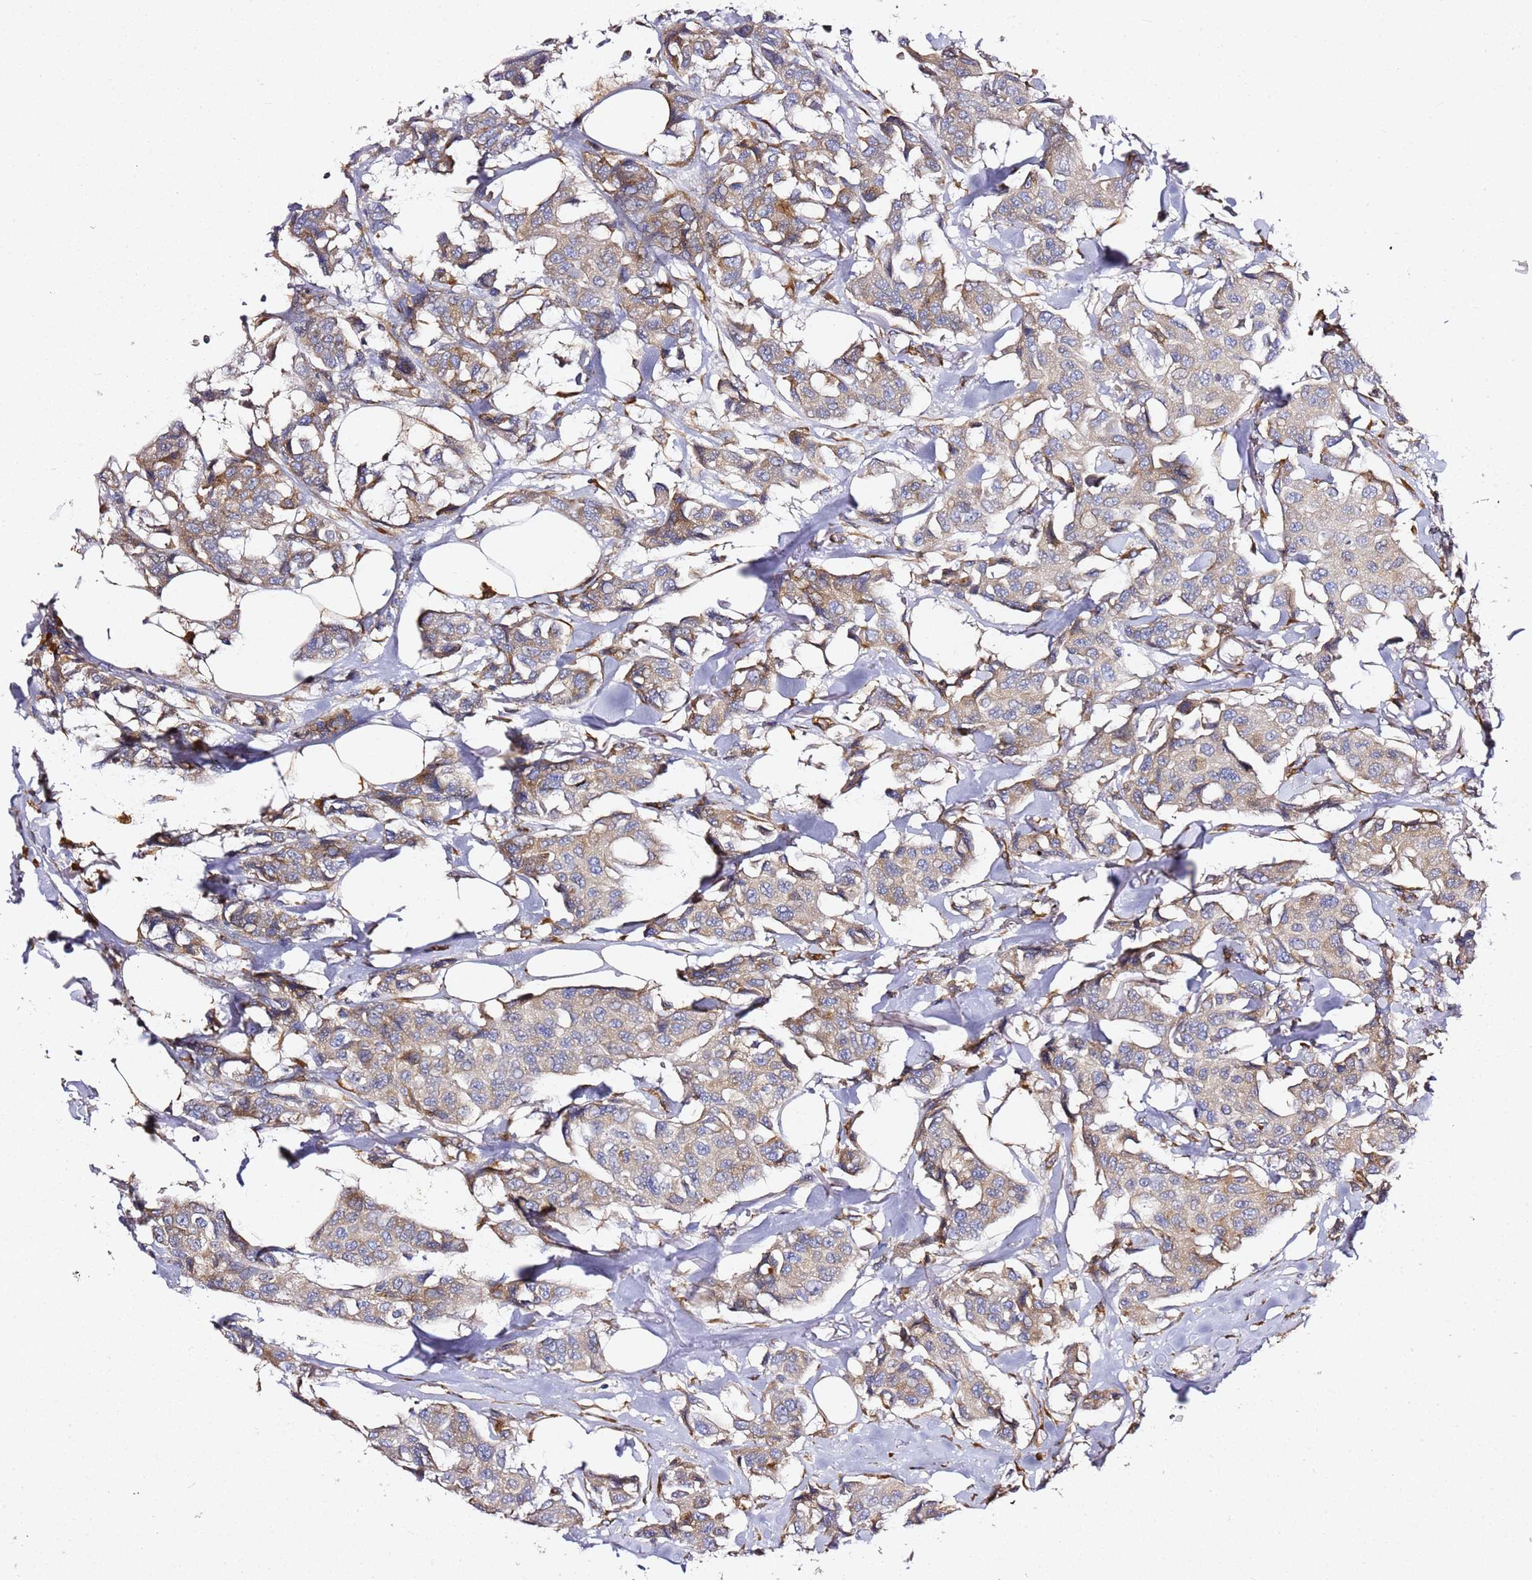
{"staining": {"intensity": "weak", "quantity": ">75%", "location": "cytoplasmic/membranous"}, "tissue": "breast cancer", "cell_type": "Tumor cells", "image_type": "cancer", "snomed": [{"axis": "morphology", "description": "Duct carcinoma"}, {"axis": "topography", "description": "Breast"}], "caption": "Immunohistochemistry of human breast cancer (invasive ductal carcinoma) exhibits low levels of weak cytoplasmic/membranous expression in about >75% of tumor cells. (DAB (3,3'-diaminobenzidine) = brown stain, brightfield microscopy at high magnification).", "gene": "KIF7", "patient": {"sex": "female", "age": 80}}